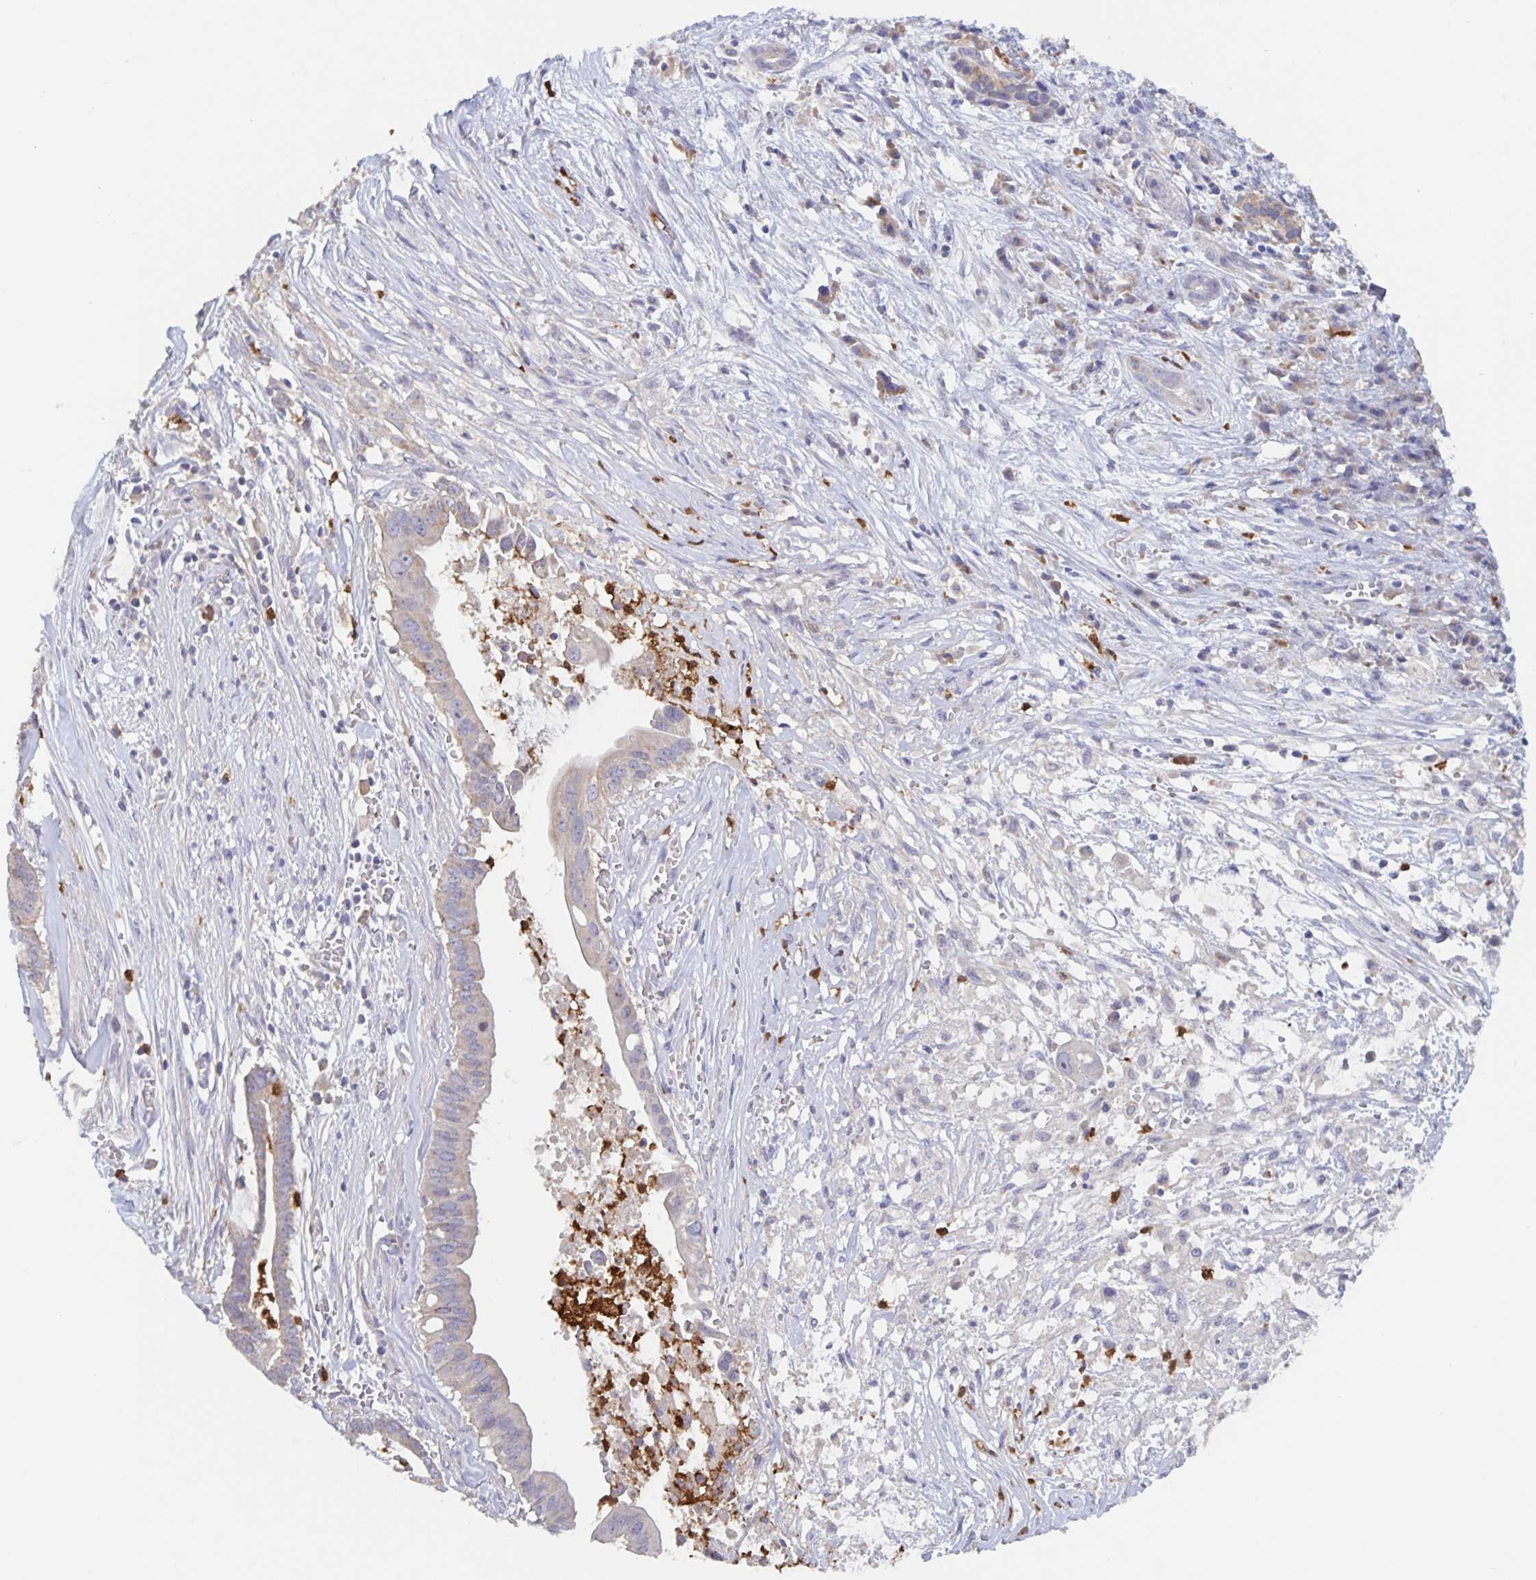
{"staining": {"intensity": "negative", "quantity": "none", "location": "none"}, "tissue": "pancreatic cancer", "cell_type": "Tumor cells", "image_type": "cancer", "snomed": [{"axis": "morphology", "description": "Adenocarcinoma, NOS"}, {"axis": "topography", "description": "Pancreas"}], "caption": "A high-resolution image shows immunohistochemistry staining of pancreatic cancer, which exhibits no significant staining in tumor cells.", "gene": "CDC42BPG", "patient": {"sex": "male", "age": 61}}